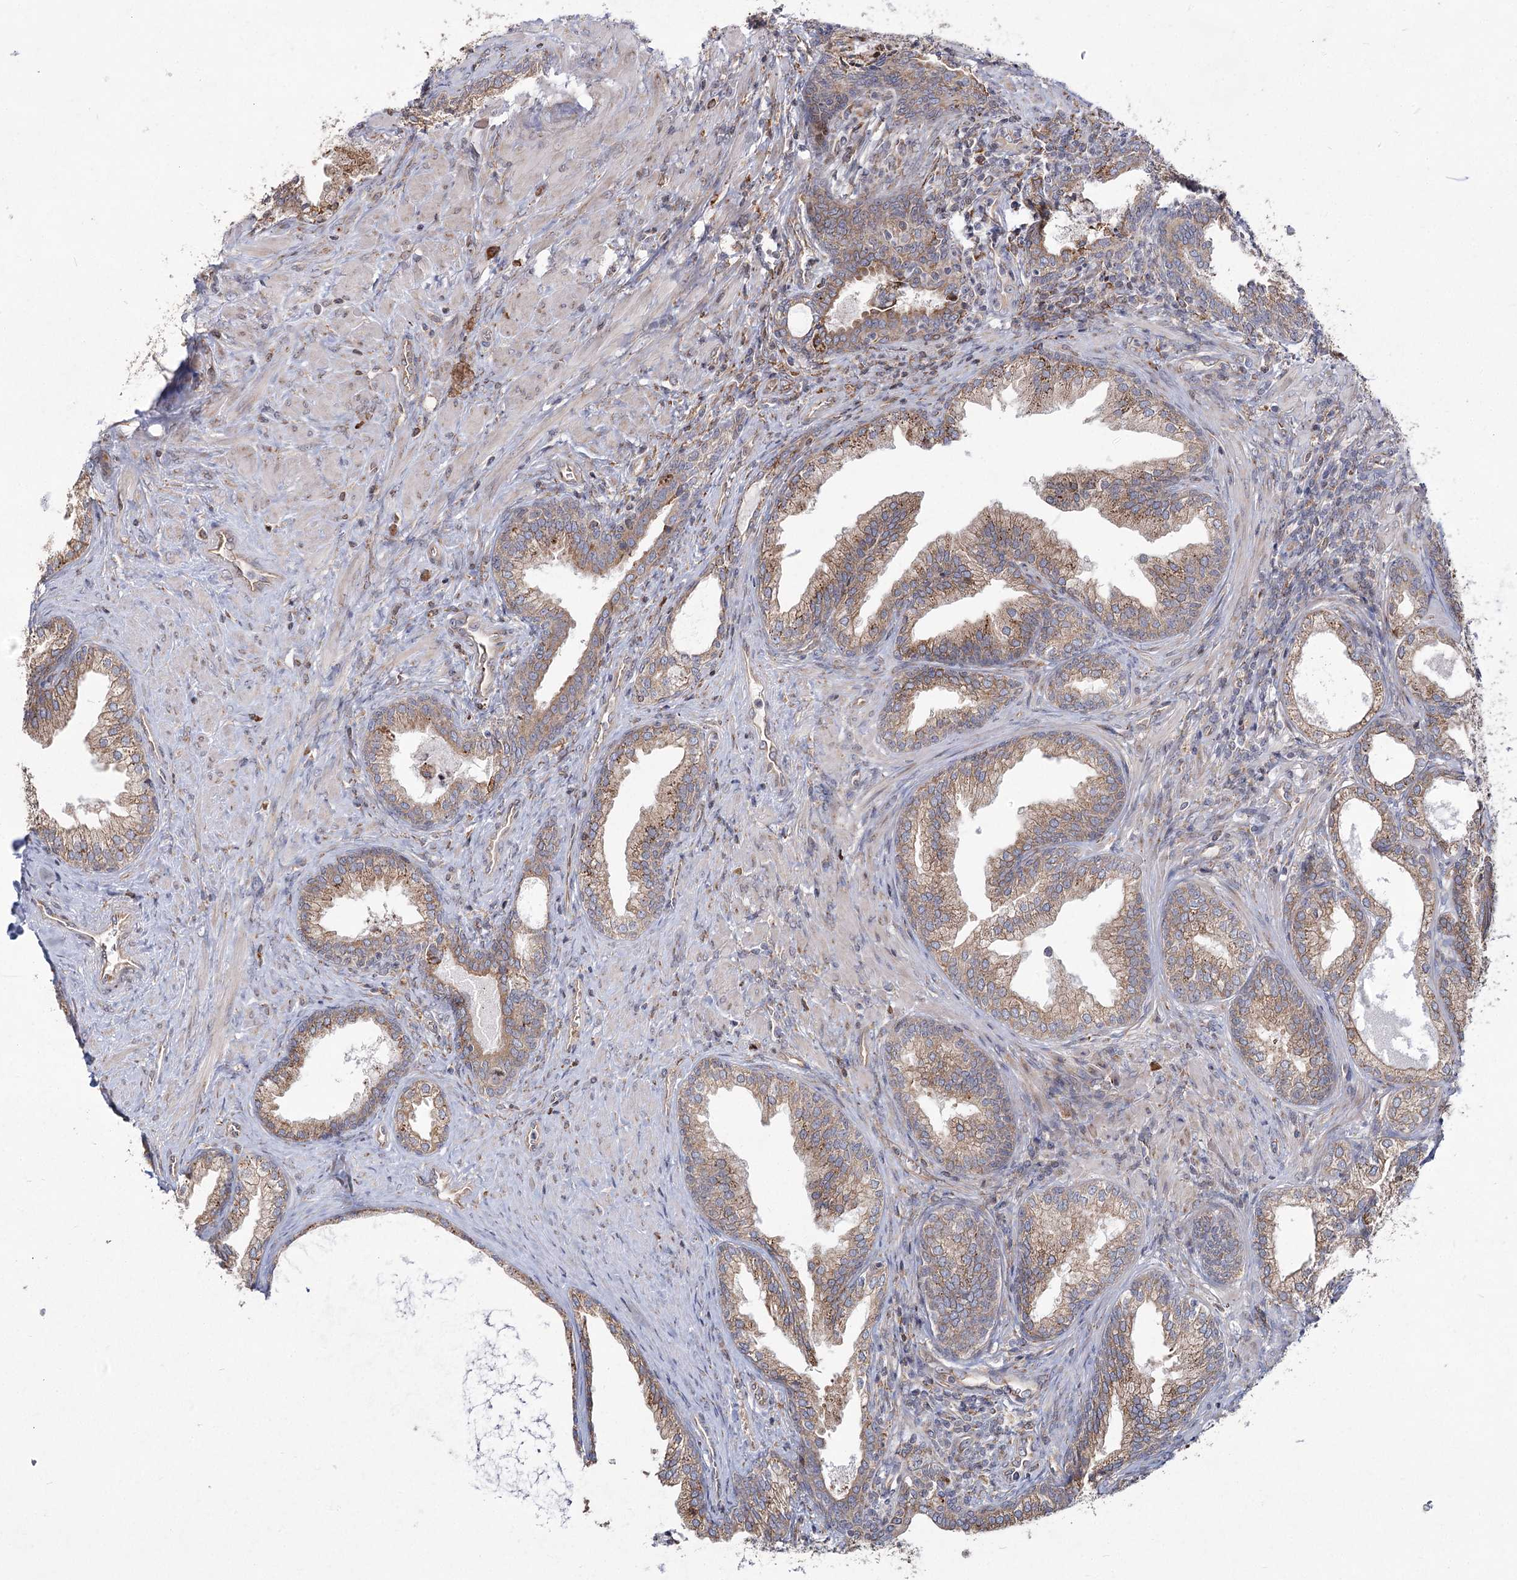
{"staining": {"intensity": "moderate", "quantity": ">75%", "location": "cytoplasmic/membranous"}, "tissue": "prostate", "cell_type": "Glandular cells", "image_type": "normal", "snomed": [{"axis": "morphology", "description": "Normal tissue, NOS"}, {"axis": "topography", "description": "Prostate"}], "caption": "Protein staining of benign prostate demonstrates moderate cytoplasmic/membranous expression in about >75% of glandular cells.", "gene": "NHLRC2", "patient": {"sex": "male", "age": 76}}